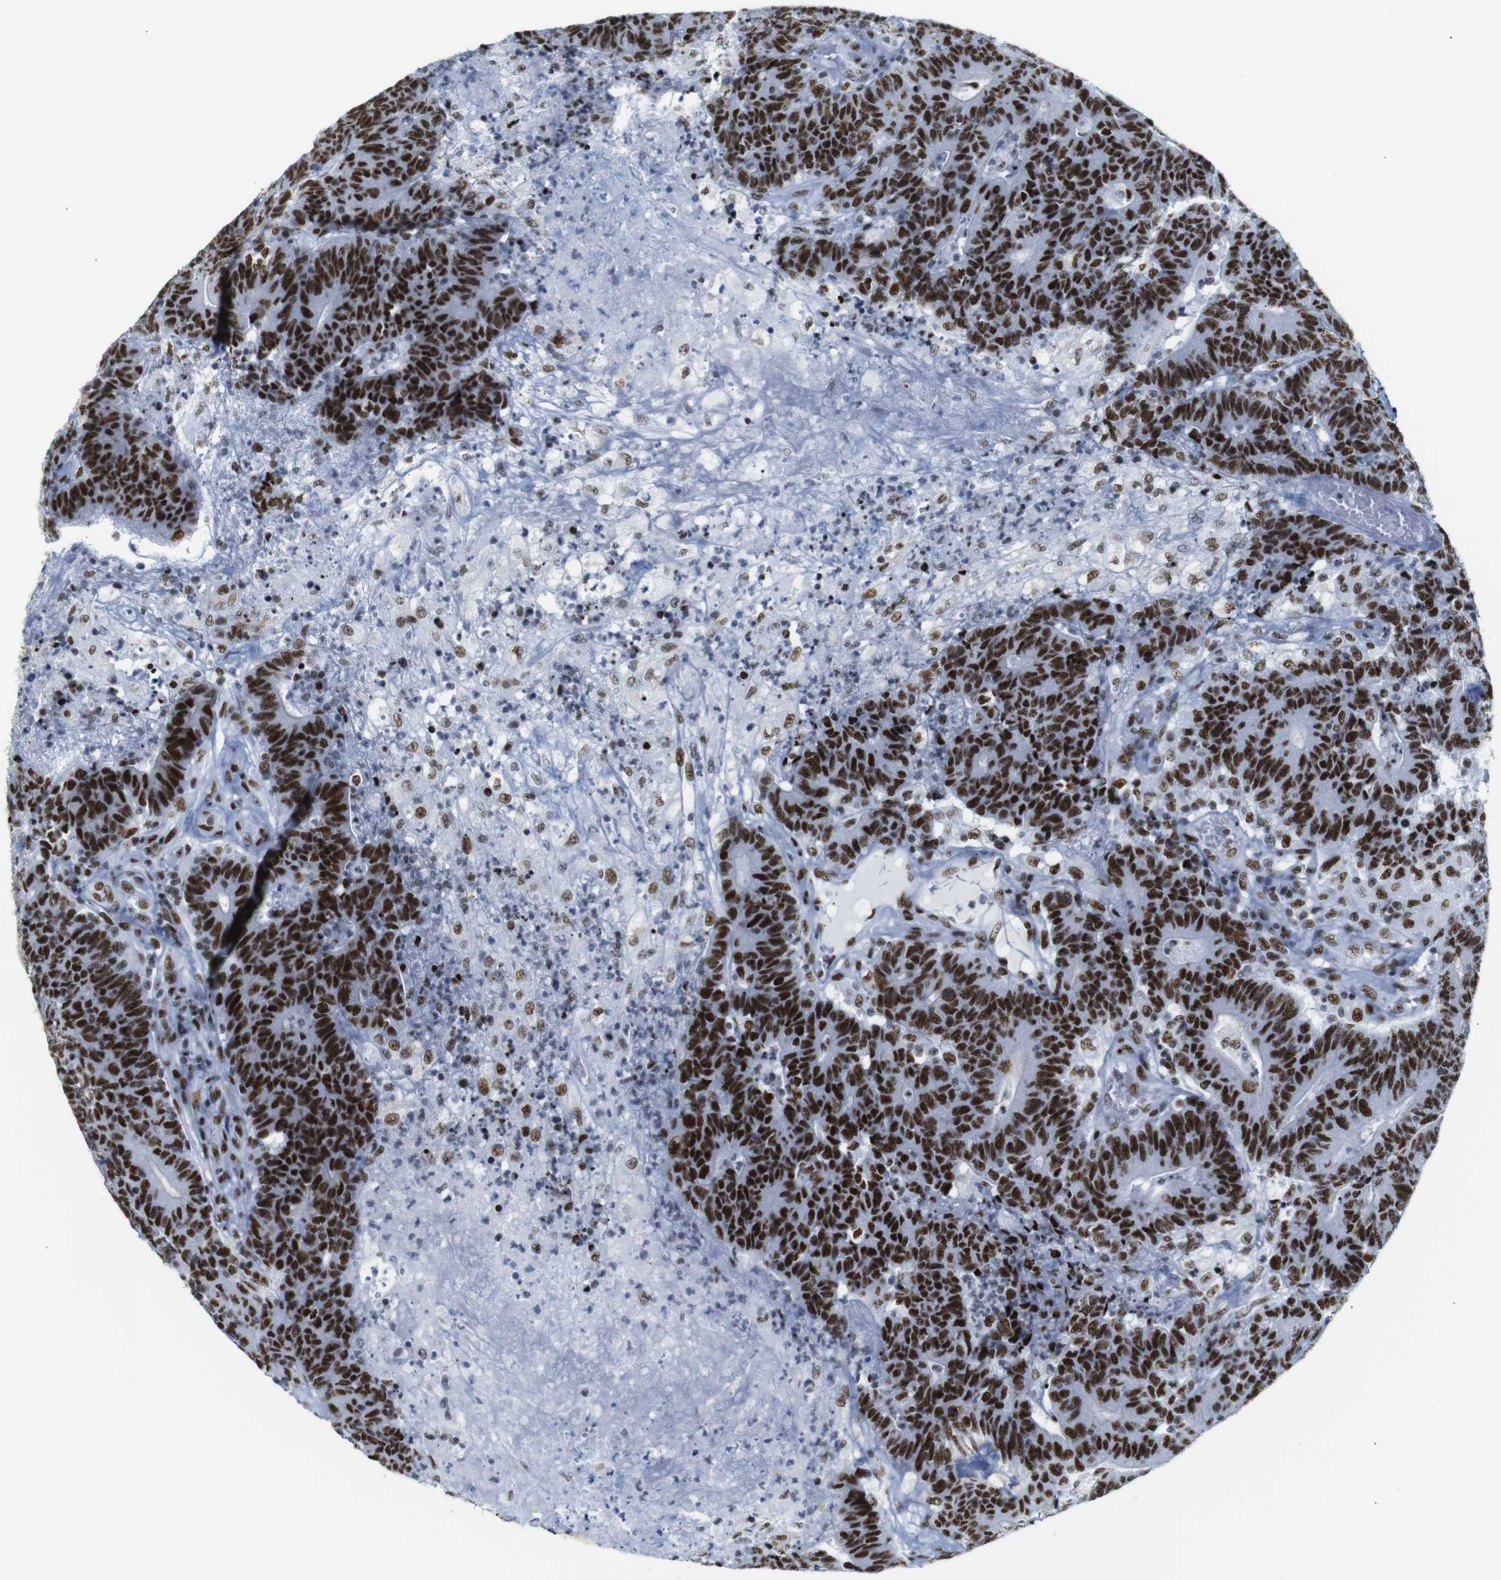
{"staining": {"intensity": "strong", "quantity": ">75%", "location": "nuclear"}, "tissue": "colorectal cancer", "cell_type": "Tumor cells", "image_type": "cancer", "snomed": [{"axis": "morphology", "description": "Normal tissue, NOS"}, {"axis": "morphology", "description": "Adenocarcinoma, NOS"}, {"axis": "topography", "description": "Colon"}], "caption": "DAB immunohistochemical staining of colorectal adenocarcinoma shows strong nuclear protein expression in approximately >75% of tumor cells.", "gene": "TRA2B", "patient": {"sex": "female", "age": 75}}